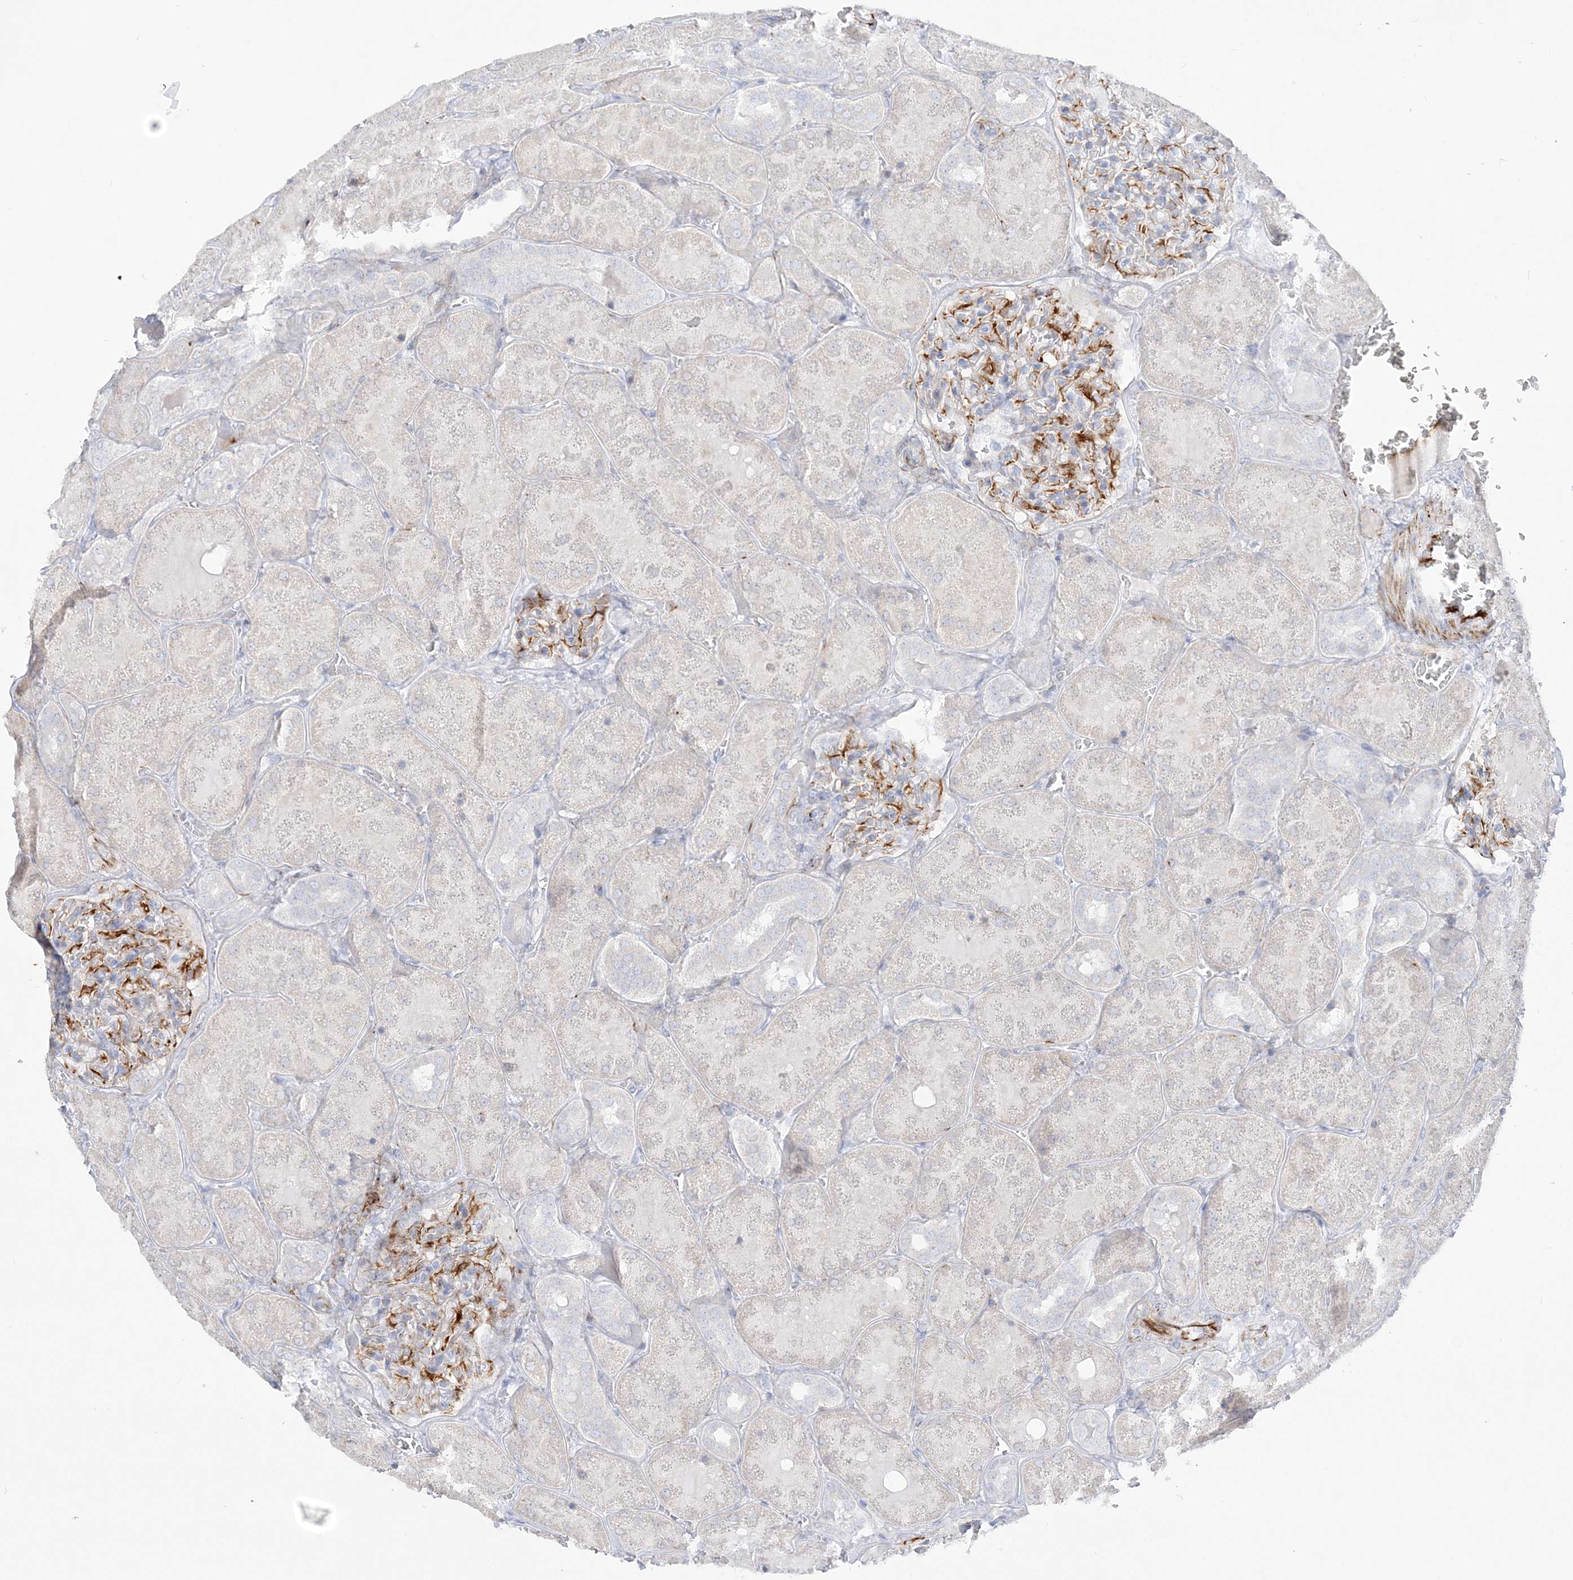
{"staining": {"intensity": "negative", "quantity": "none", "location": "none"}, "tissue": "kidney", "cell_type": "Cells in glomeruli", "image_type": "normal", "snomed": [{"axis": "morphology", "description": "Normal tissue, NOS"}, {"axis": "topography", "description": "Kidney"}], "caption": "An immunohistochemistry histopathology image of benign kidney is shown. There is no staining in cells in glomeruli of kidney.", "gene": "PPIL6", "patient": {"sex": "male", "age": 28}}